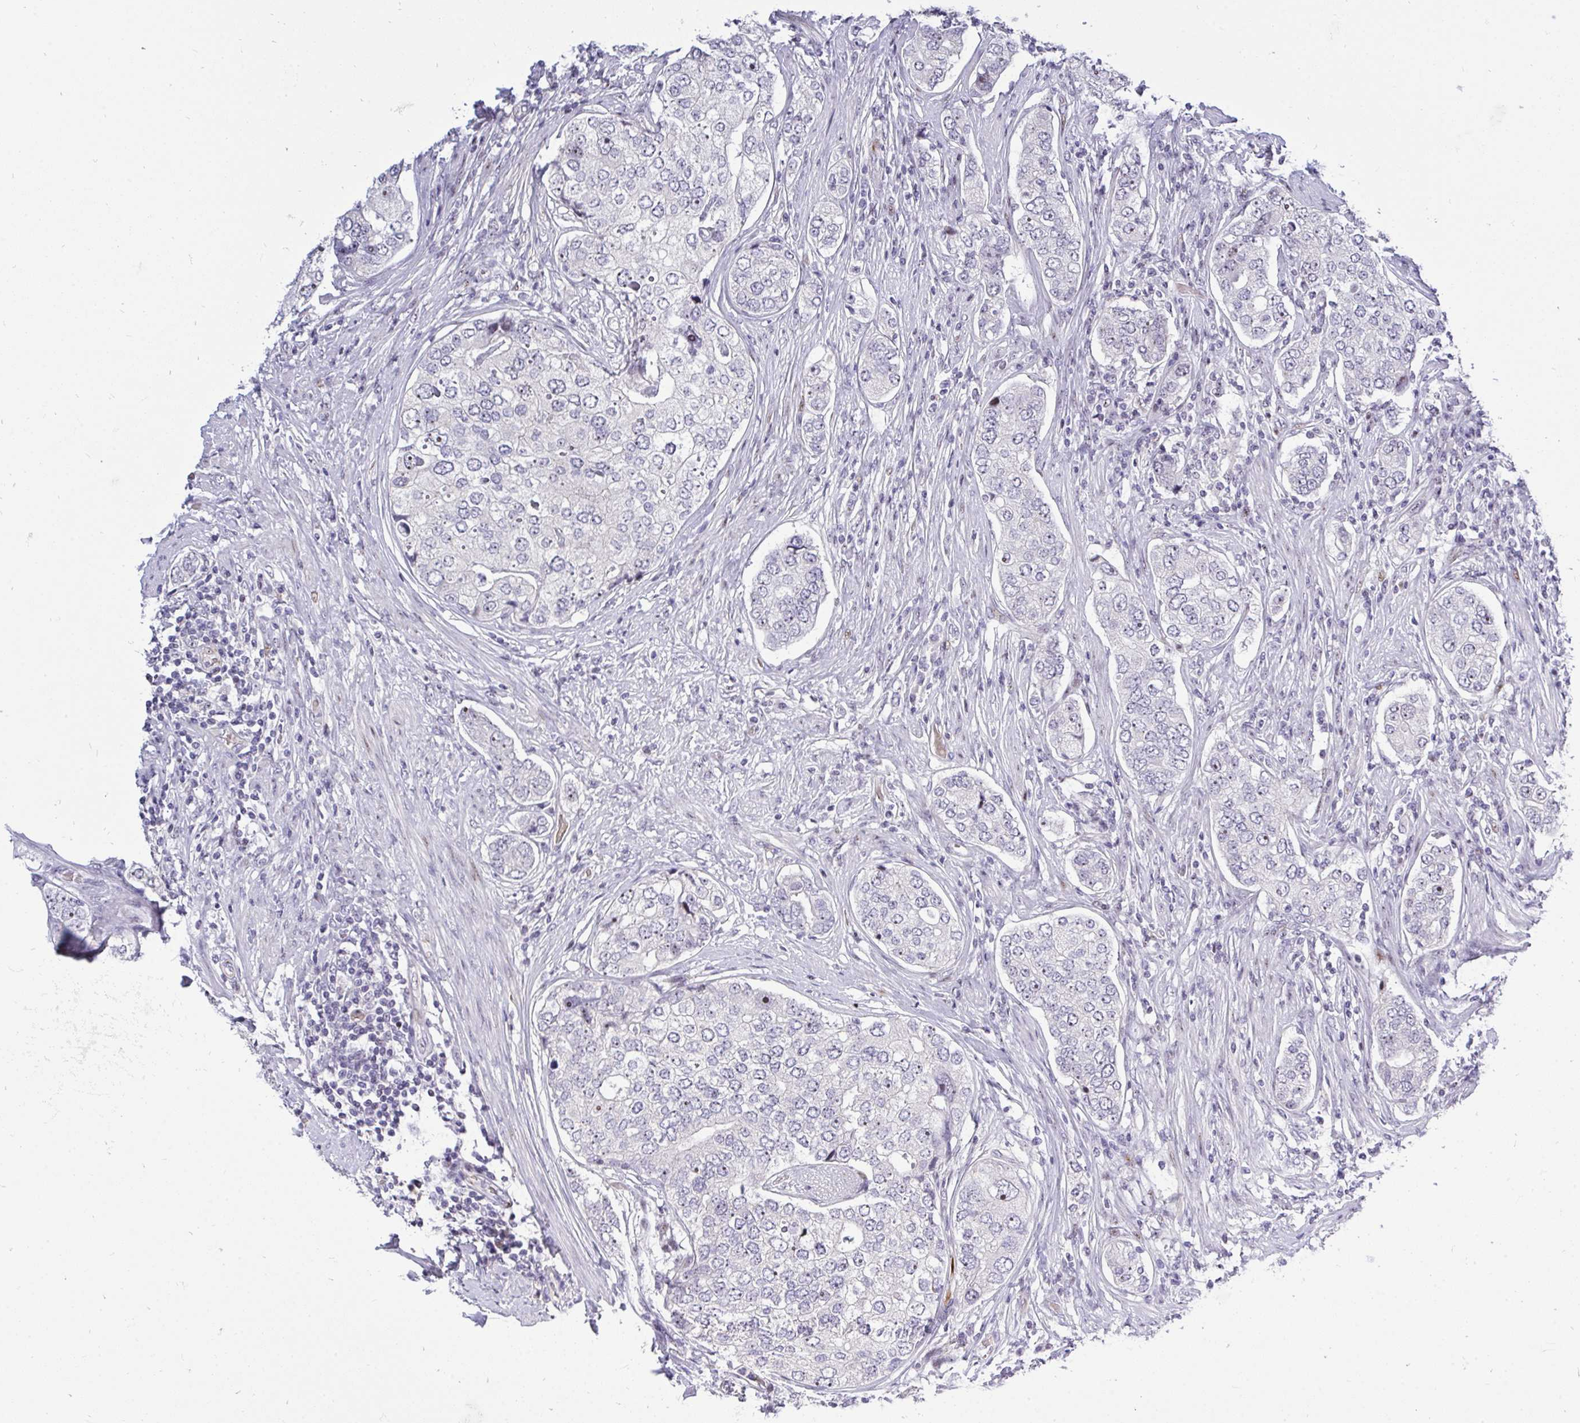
{"staining": {"intensity": "negative", "quantity": "none", "location": "none"}, "tissue": "prostate cancer", "cell_type": "Tumor cells", "image_type": "cancer", "snomed": [{"axis": "morphology", "description": "Adenocarcinoma, High grade"}, {"axis": "topography", "description": "Prostate"}], "caption": "The immunohistochemistry (IHC) image has no significant staining in tumor cells of high-grade adenocarcinoma (prostate) tissue.", "gene": "PLPPR3", "patient": {"sex": "male", "age": 60}}